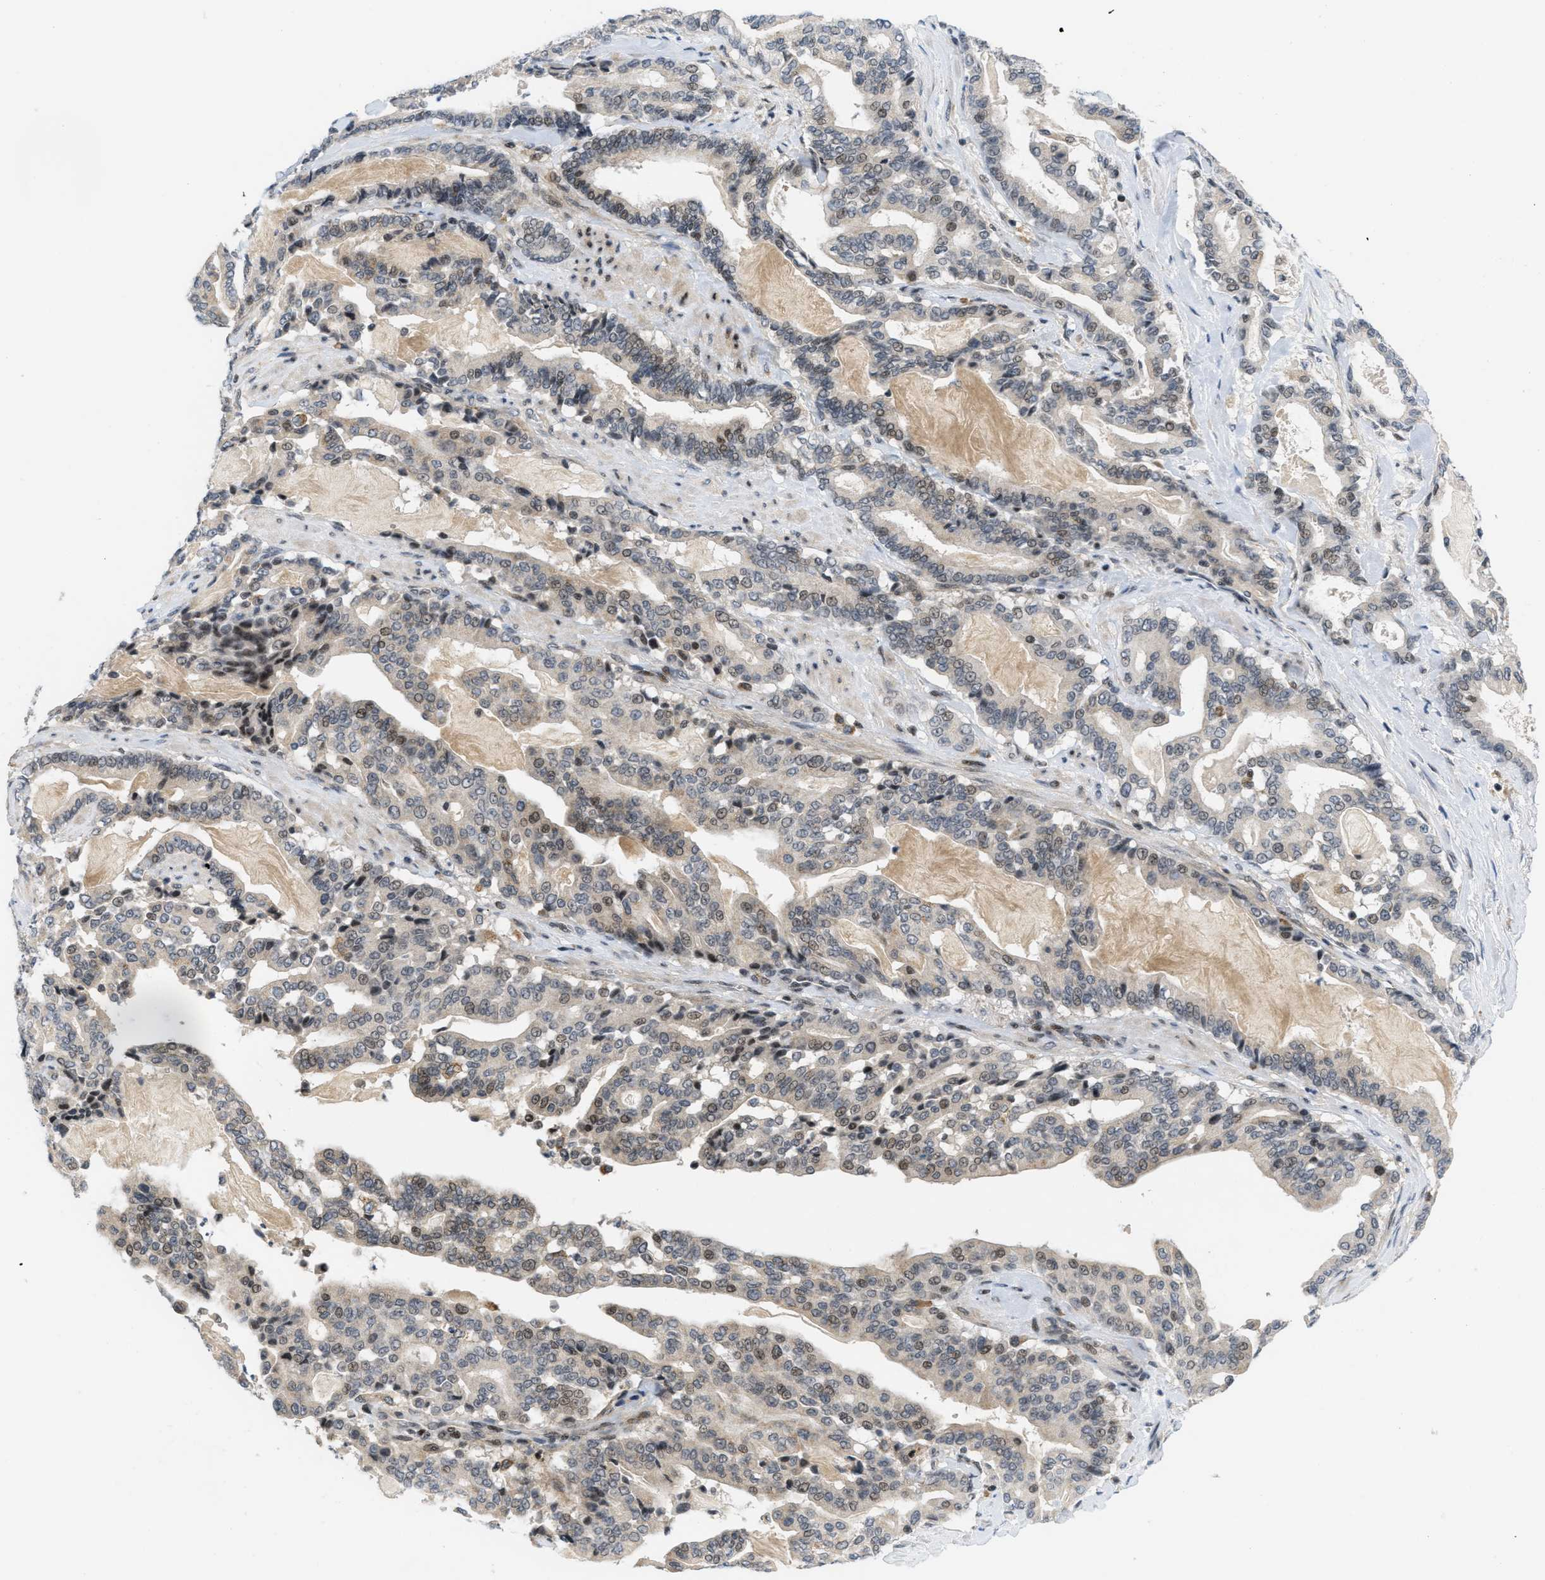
{"staining": {"intensity": "moderate", "quantity": "<25%", "location": "nuclear"}, "tissue": "pancreatic cancer", "cell_type": "Tumor cells", "image_type": "cancer", "snomed": [{"axis": "morphology", "description": "Adenocarcinoma, NOS"}, {"axis": "topography", "description": "Pancreas"}], "caption": "Approximately <25% of tumor cells in pancreatic adenocarcinoma show moderate nuclear protein staining as visualized by brown immunohistochemical staining.", "gene": "ING1", "patient": {"sex": "male", "age": 63}}